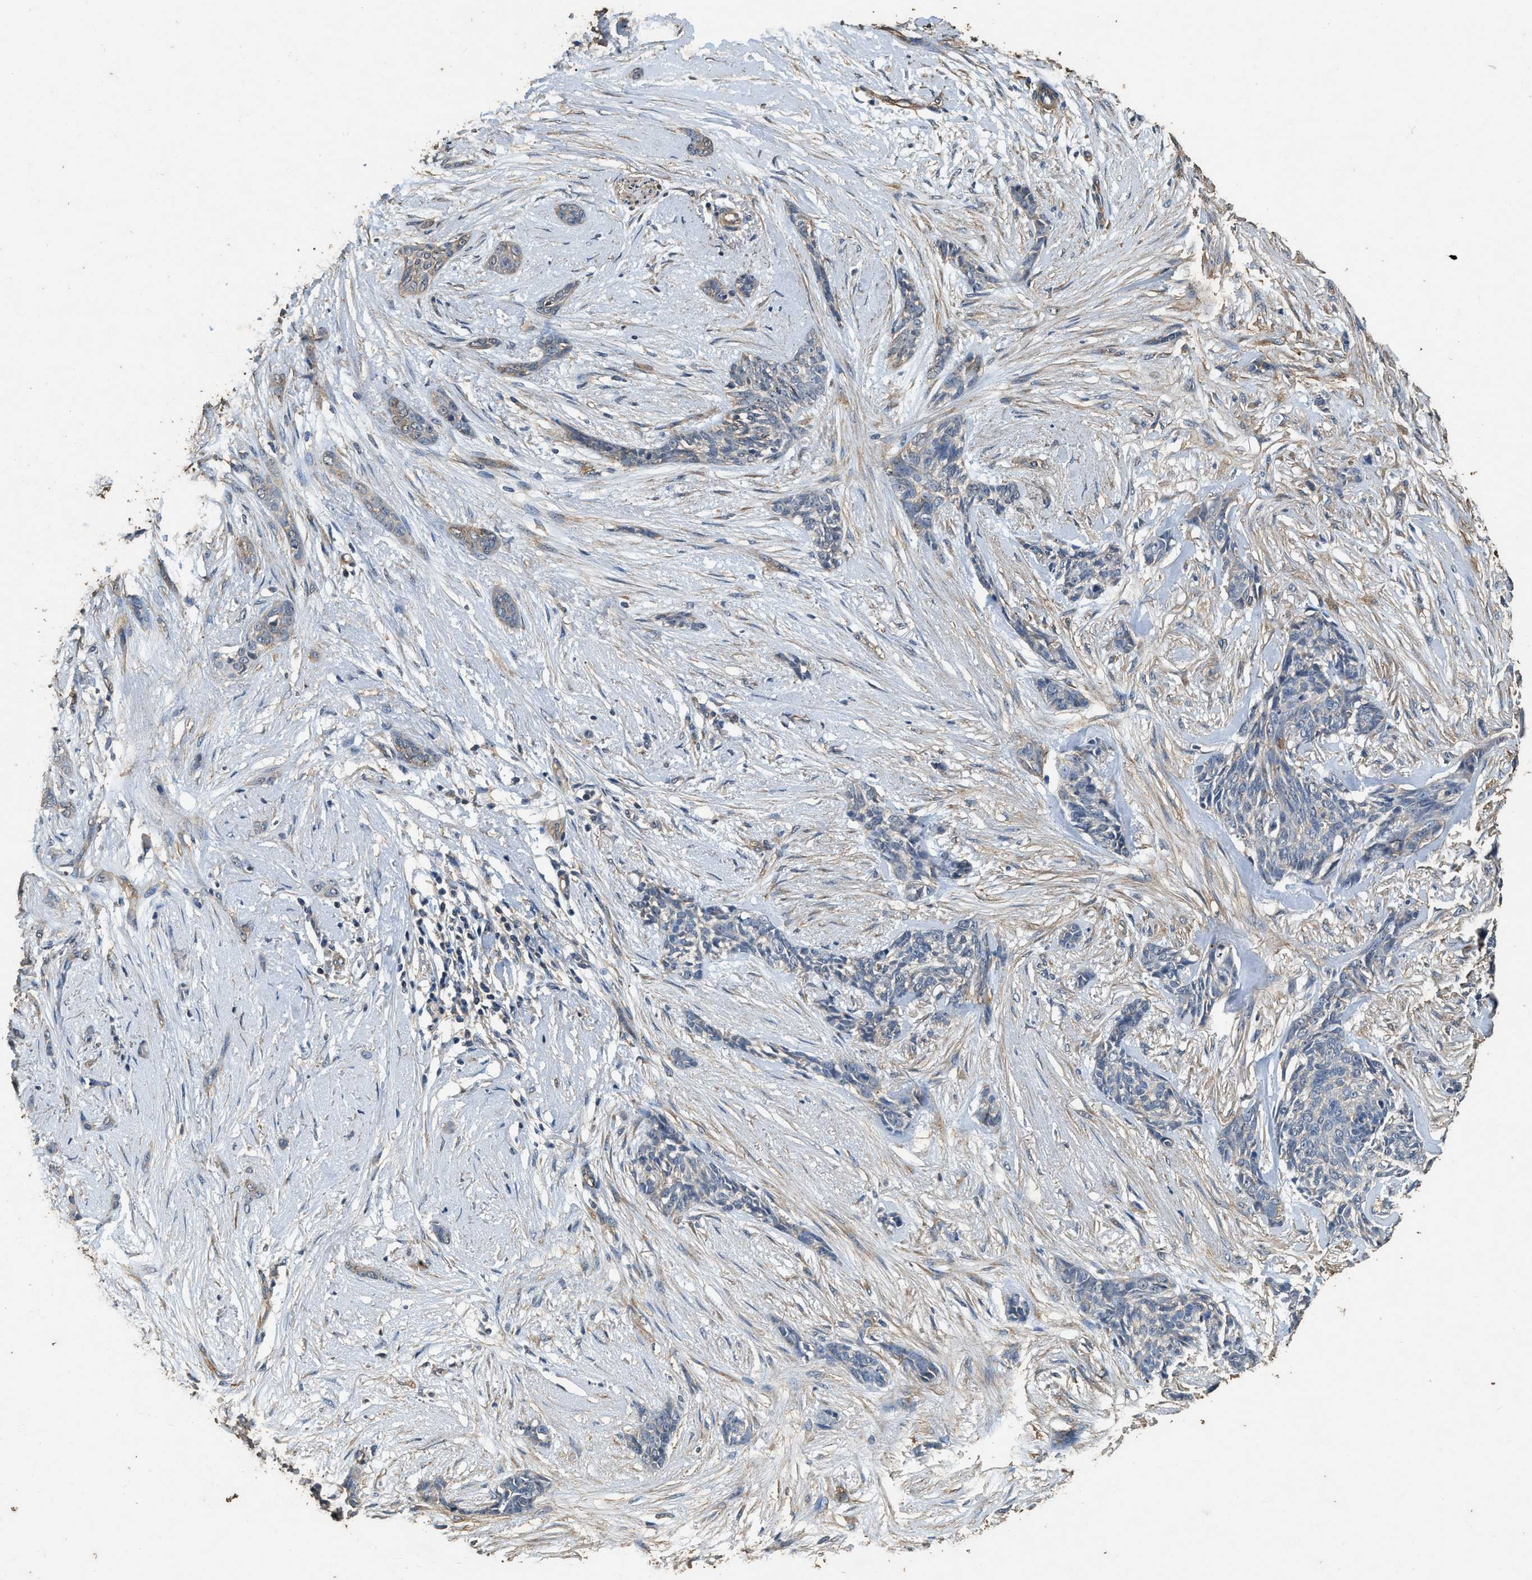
{"staining": {"intensity": "weak", "quantity": "<25%", "location": "cytoplasmic/membranous"}, "tissue": "skin cancer", "cell_type": "Tumor cells", "image_type": "cancer", "snomed": [{"axis": "morphology", "description": "Basal cell carcinoma"}, {"axis": "morphology", "description": "Adnexal tumor, benign"}, {"axis": "topography", "description": "Skin"}], "caption": "A high-resolution image shows immunohistochemistry staining of skin basal cell carcinoma, which displays no significant positivity in tumor cells. (Stains: DAB immunohistochemistry (IHC) with hematoxylin counter stain, Microscopy: brightfield microscopy at high magnification).", "gene": "MIB1", "patient": {"sex": "female", "age": 42}}